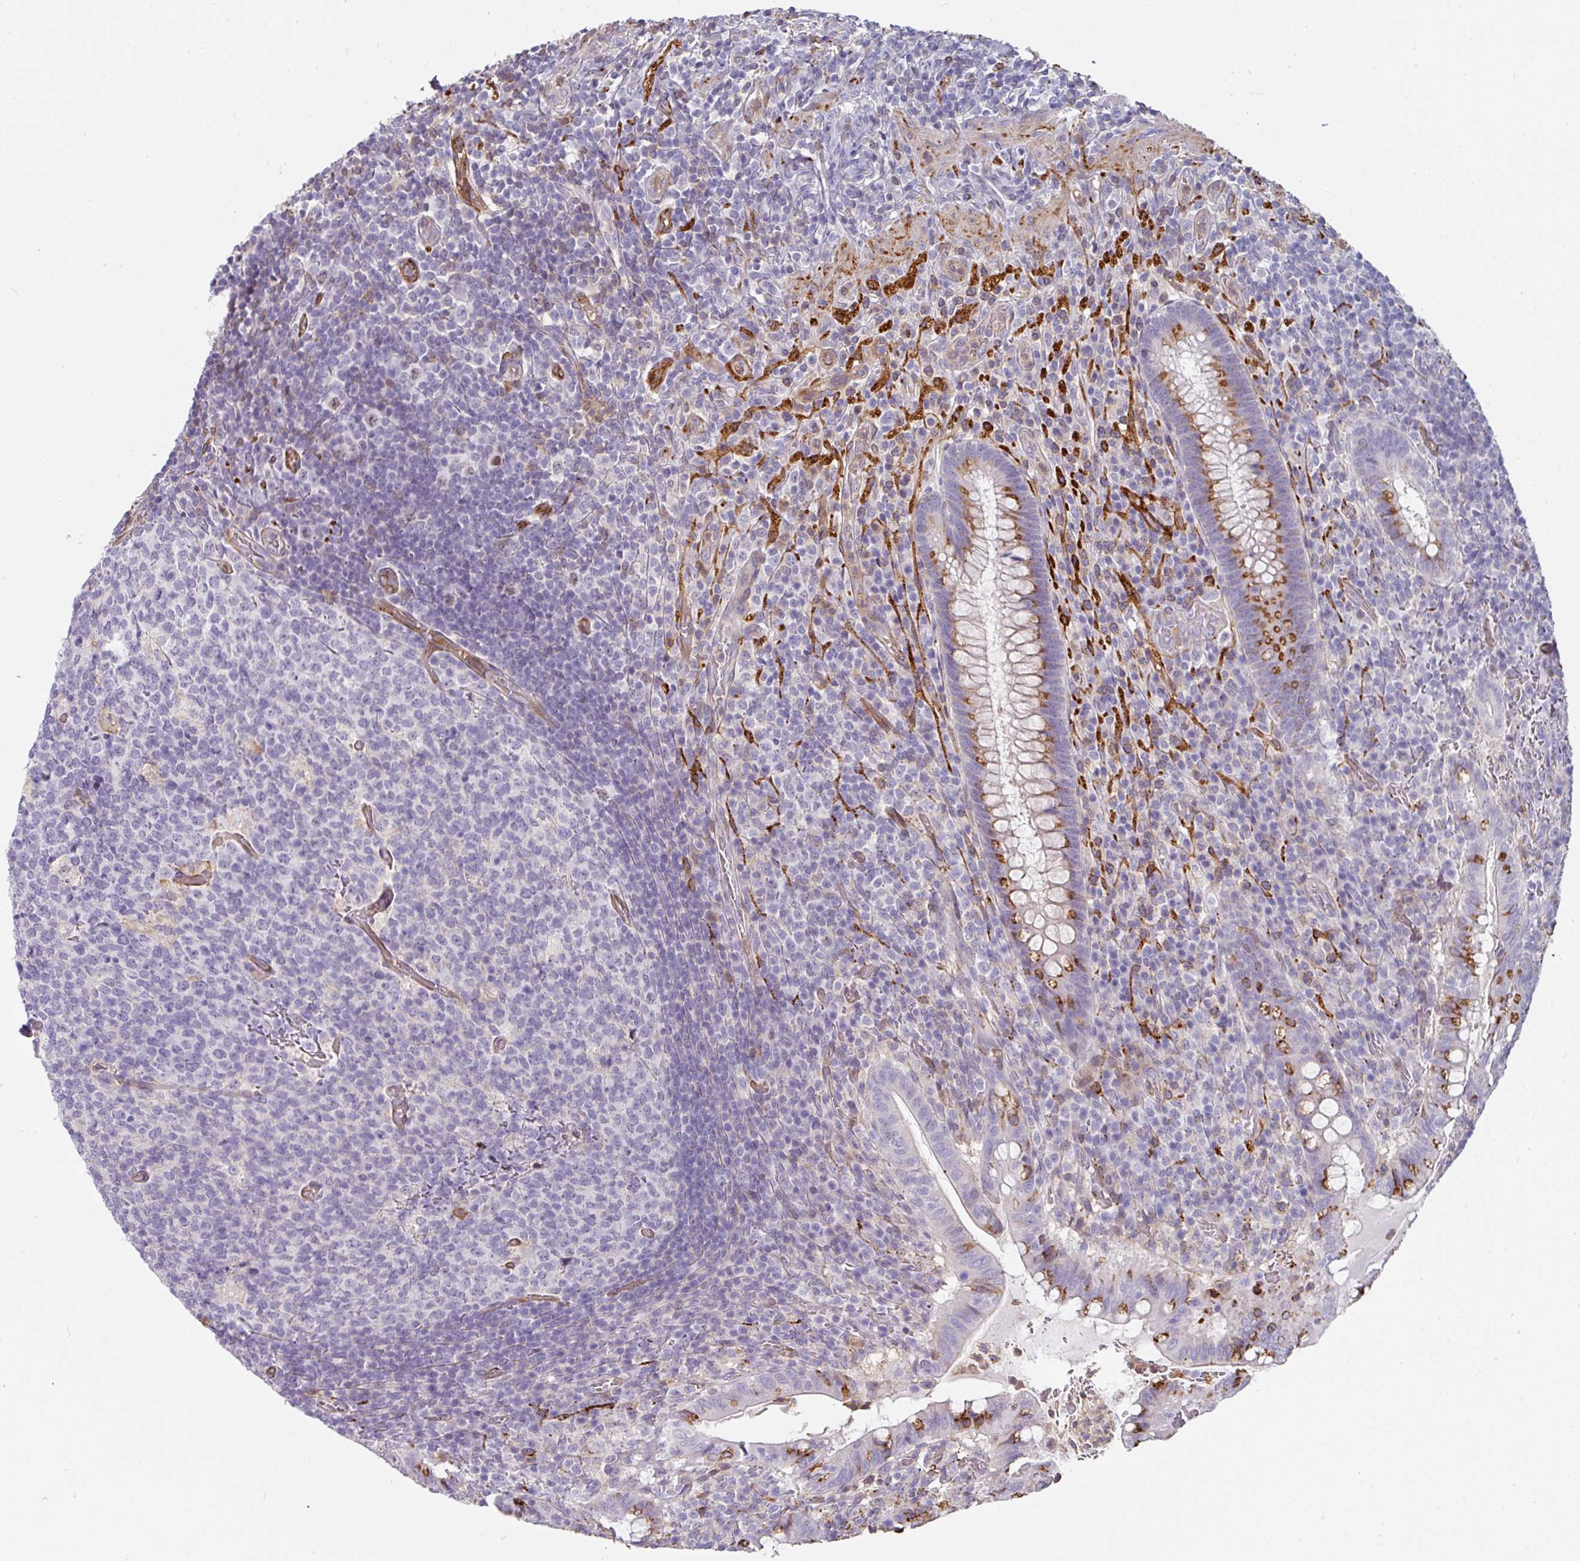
{"staining": {"intensity": "strong", "quantity": "<25%", "location": "cytoplasmic/membranous"}, "tissue": "appendix", "cell_type": "Glandular cells", "image_type": "normal", "snomed": [{"axis": "morphology", "description": "Normal tissue, NOS"}, {"axis": "topography", "description": "Appendix"}], "caption": "Immunohistochemistry histopathology image of benign human appendix stained for a protein (brown), which demonstrates medium levels of strong cytoplasmic/membranous expression in approximately <25% of glandular cells.", "gene": "BEND5", "patient": {"sex": "female", "age": 43}}